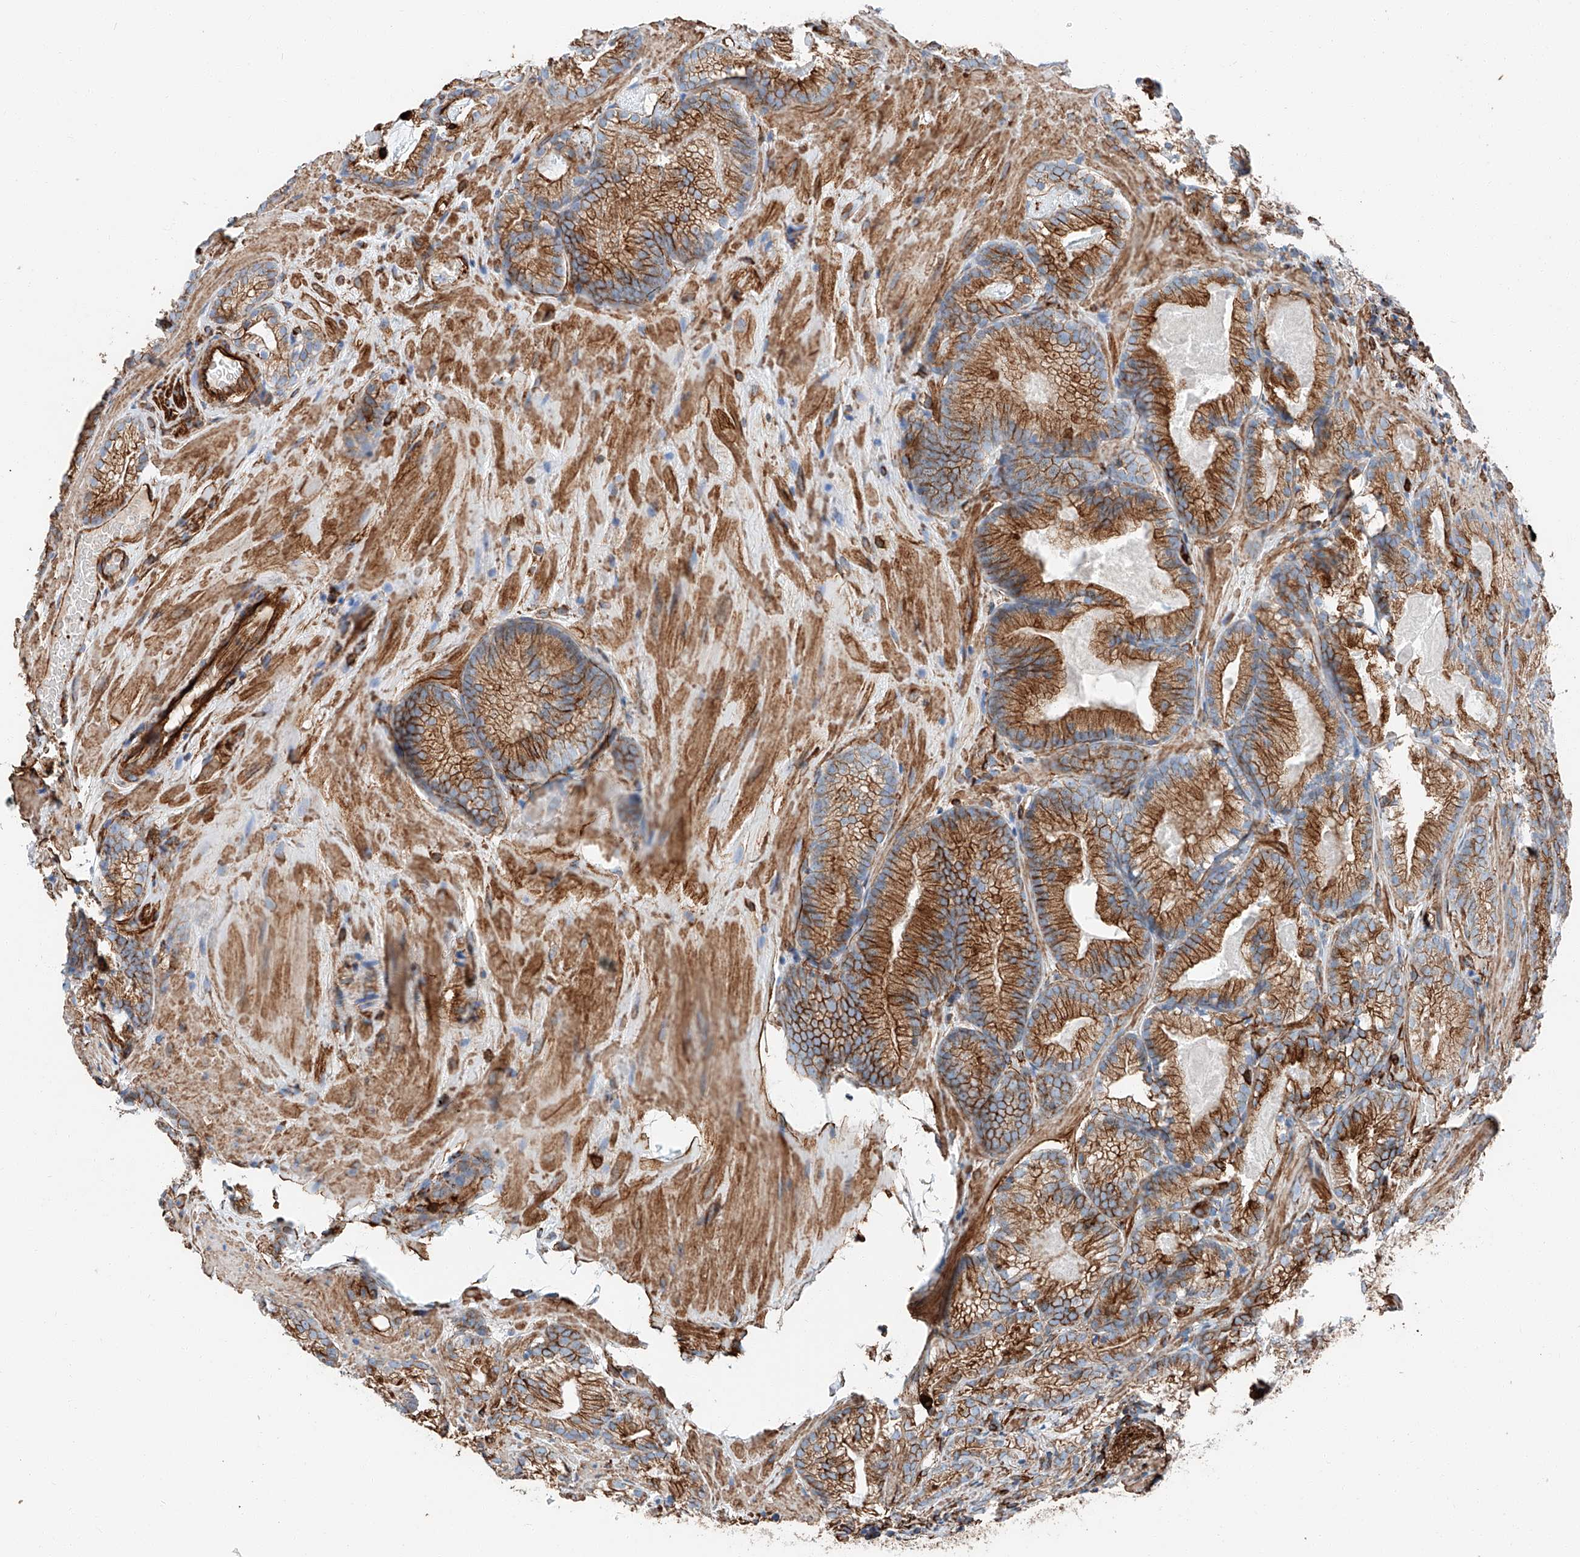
{"staining": {"intensity": "strong", "quantity": ">75%", "location": "cytoplasmic/membranous"}, "tissue": "prostate cancer", "cell_type": "Tumor cells", "image_type": "cancer", "snomed": [{"axis": "morphology", "description": "Adenocarcinoma, Low grade"}, {"axis": "topography", "description": "Prostate"}], "caption": "An image of human prostate cancer (adenocarcinoma (low-grade)) stained for a protein displays strong cytoplasmic/membranous brown staining in tumor cells. (brown staining indicates protein expression, while blue staining denotes nuclei).", "gene": "ZNF804A", "patient": {"sex": "male", "age": 72}}